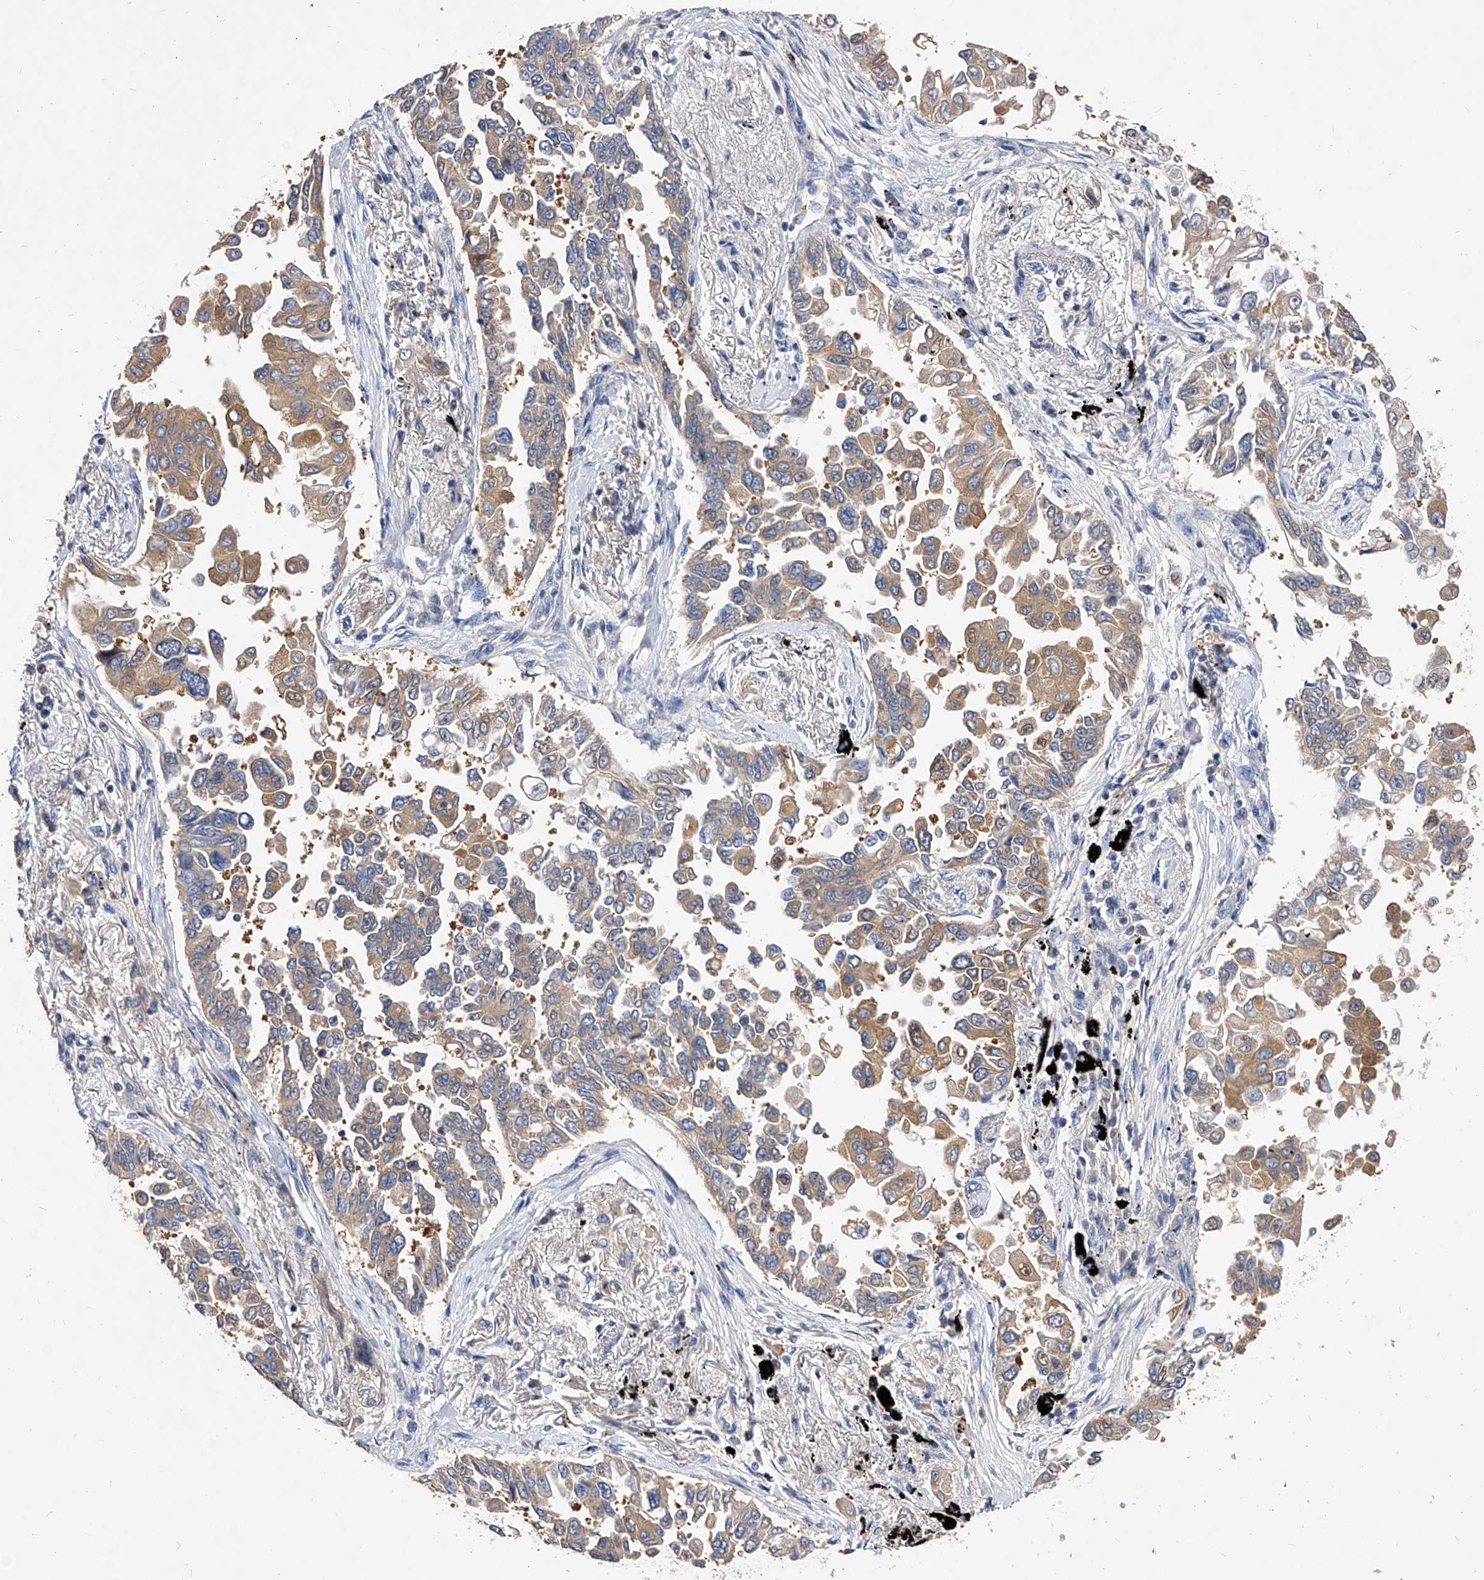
{"staining": {"intensity": "moderate", "quantity": "<25%", "location": "cytoplasmic/membranous"}, "tissue": "lung cancer", "cell_type": "Tumor cells", "image_type": "cancer", "snomed": [{"axis": "morphology", "description": "Adenocarcinoma, NOS"}, {"axis": "topography", "description": "Lung"}], "caption": "Brown immunohistochemical staining in human lung adenocarcinoma displays moderate cytoplasmic/membranous positivity in approximately <25% of tumor cells. (IHC, brightfield microscopy, high magnification).", "gene": "APEH", "patient": {"sex": "female", "age": 67}}